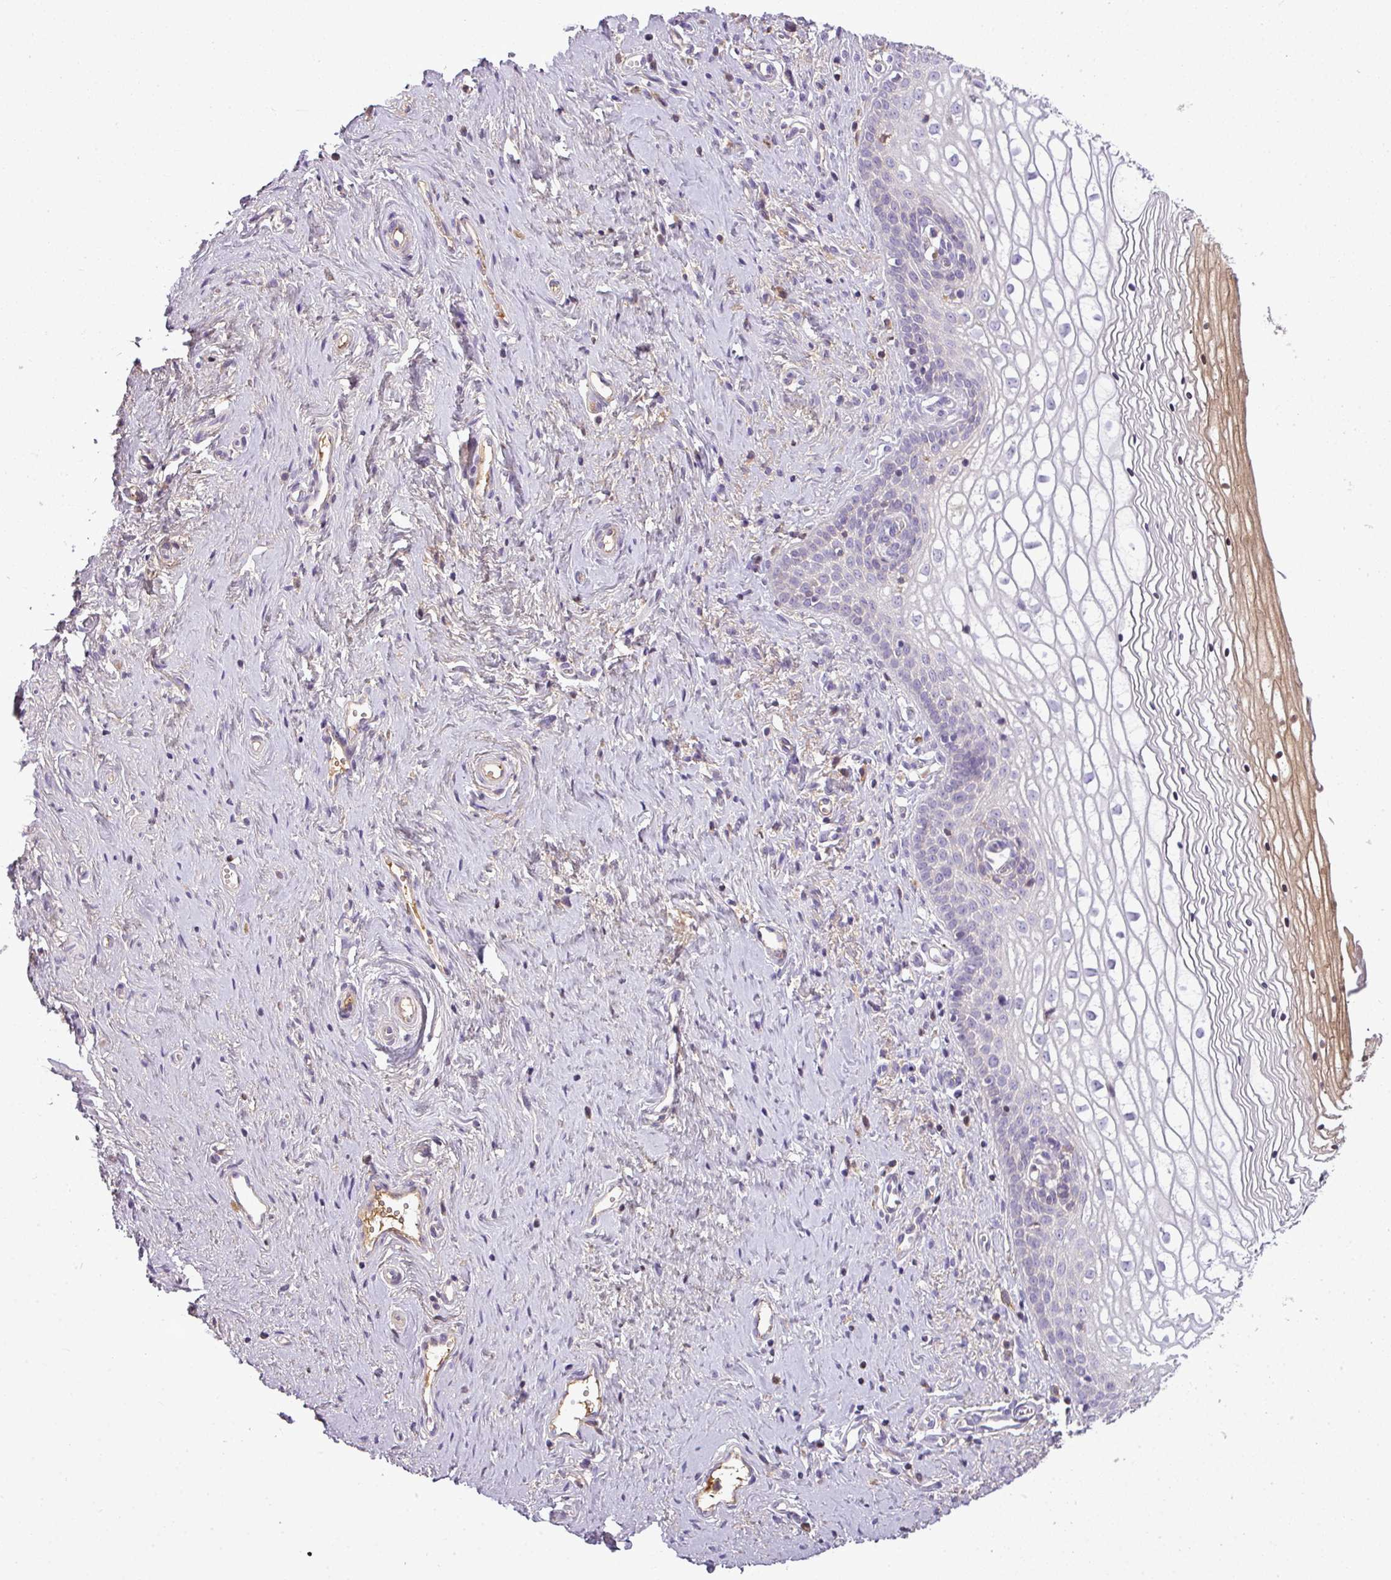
{"staining": {"intensity": "weak", "quantity": "<25%", "location": "cytoplasmic/membranous"}, "tissue": "vagina", "cell_type": "Squamous epithelial cells", "image_type": "normal", "snomed": [{"axis": "morphology", "description": "Normal tissue, NOS"}, {"axis": "topography", "description": "Vagina"}], "caption": "The histopathology image shows no significant staining in squamous epithelial cells of vagina.", "gene": "C4A", "patient": {"sex": "female", "age": 59}}